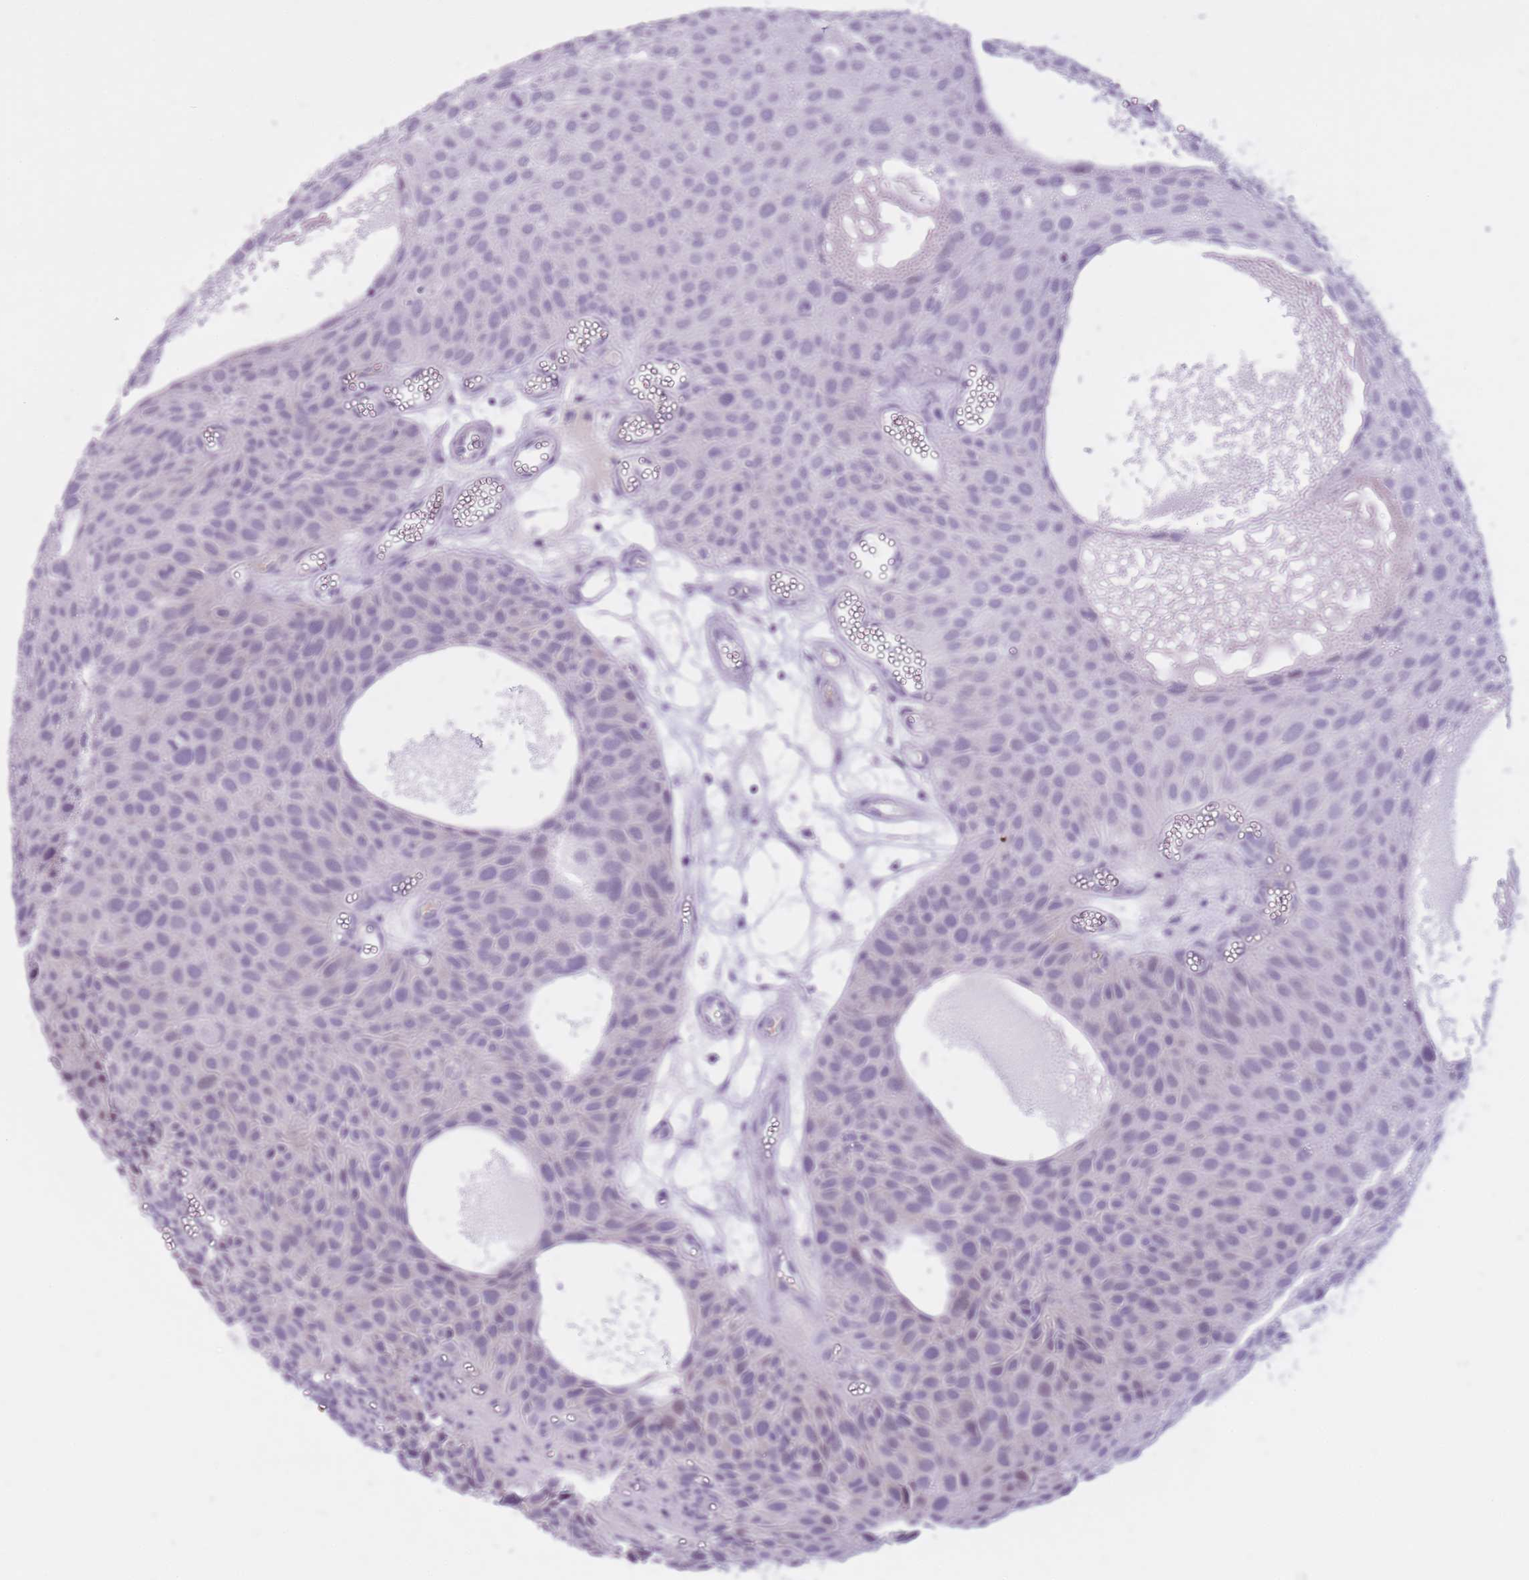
{"staining": {"intensity": "negative", "quantity": "none", "location": "none"}, "tissue": "urothelial cancer", "cell_type": "Tumor cells", "image_type": "cancer", "snomed": [{"axis": "morphology", "description": "Urothelial carcinoma, Low grade"}, {"axis": "topography", "description": "Urinary bladder"}], "caption": "Tumor cells show no significant staining in urothelial carcinoma (low-grade).", "gene": "GOLGA6D", "patient": {"sex": "male", "age": 88}}